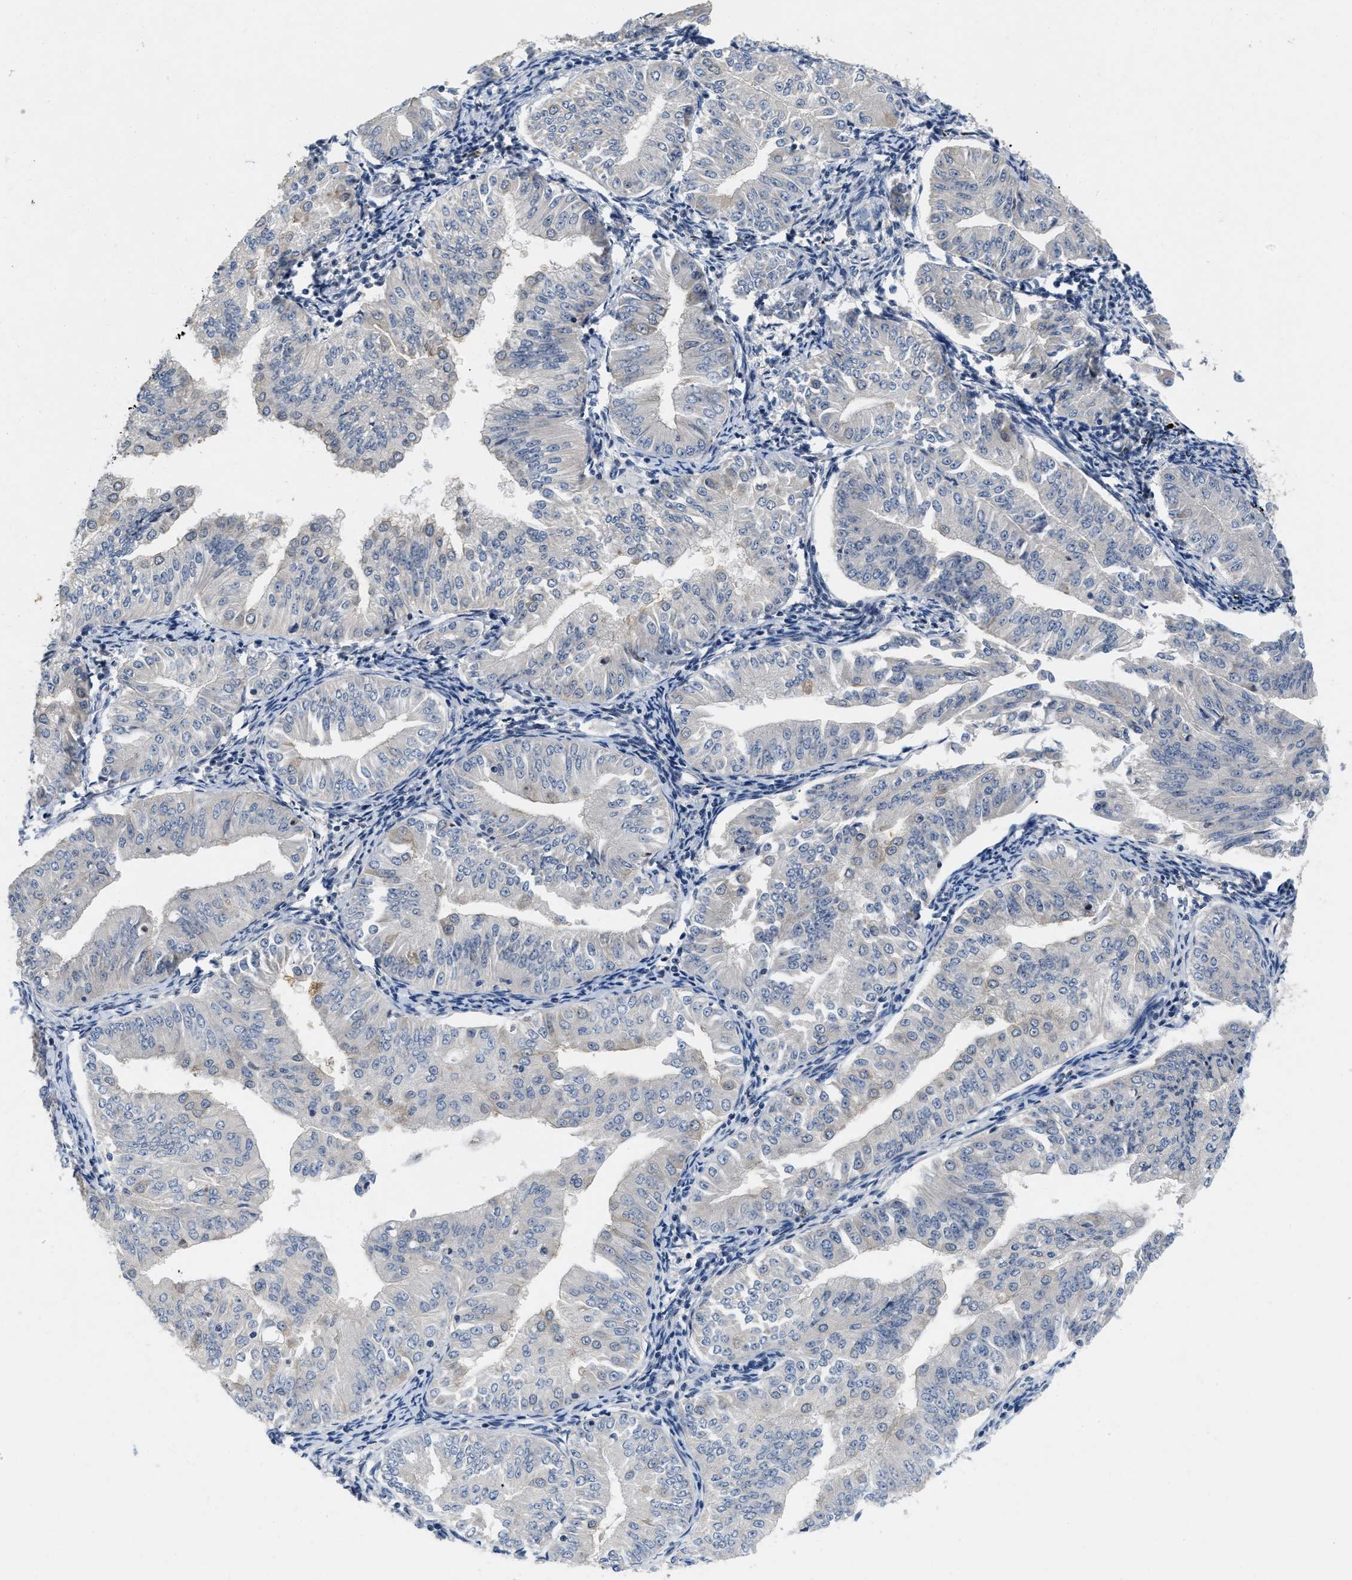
{"staining": {"intensity": "negative", "quantity": "none", "location": "none"}, "tissue": "endometrial cancer", "cell_type": "Tumor cells", "image_type": "cancer", "snomed": [{"axis": "morphology", "description": "Normal tissue, NOS"}, {"axis": "morphology", "description": "Adenocarcinoma, NOS"}, {"axis": "topography", "description": "Endometrium"}], "caption": "The image displays no staining of tumor cells in endometrial adenocarcinoma.", "gene": "VIP", "patient": {"sex": "female", "age": 53}}